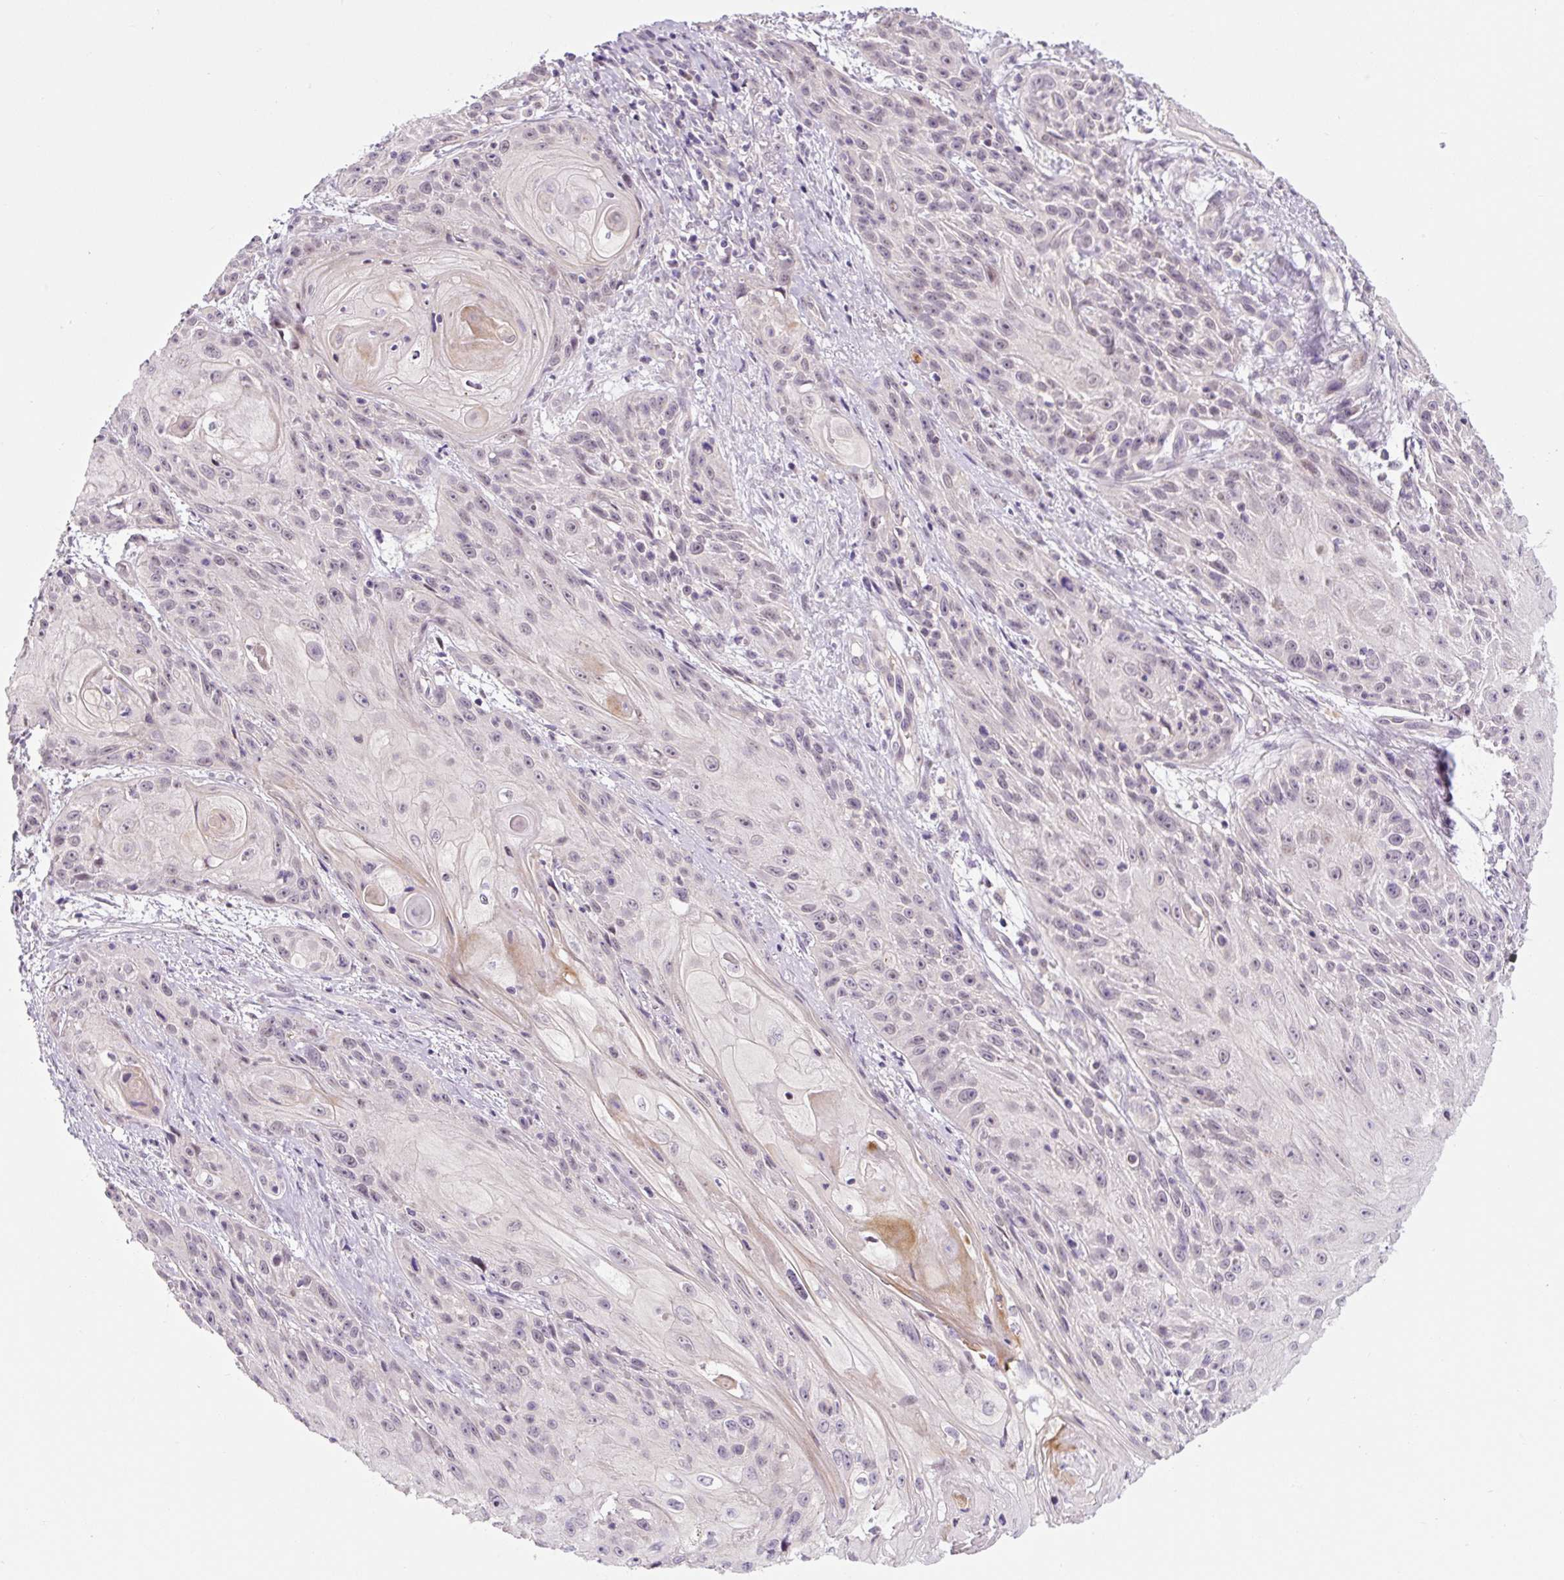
{"staining": {"intensity": "negative", "quantity": "none", "location": "none"}, "tissue": "skin cancer", "cell_type": "Tumor cells", "image_type": "cancer", "snomed": [{"axis": "morphology", "description": "Squamous cell carcinoma, NOS"}, {"axis": "topography", "description": "Skin"}, {"axis": "topography", "description": "Vulva"}], "caption": "The histopathology image exhibits no staining of tumor cells in skin squamous cell carcinoma.", "gene": "PRKAA2", "patient": {"sex": "female", "age": 76}}